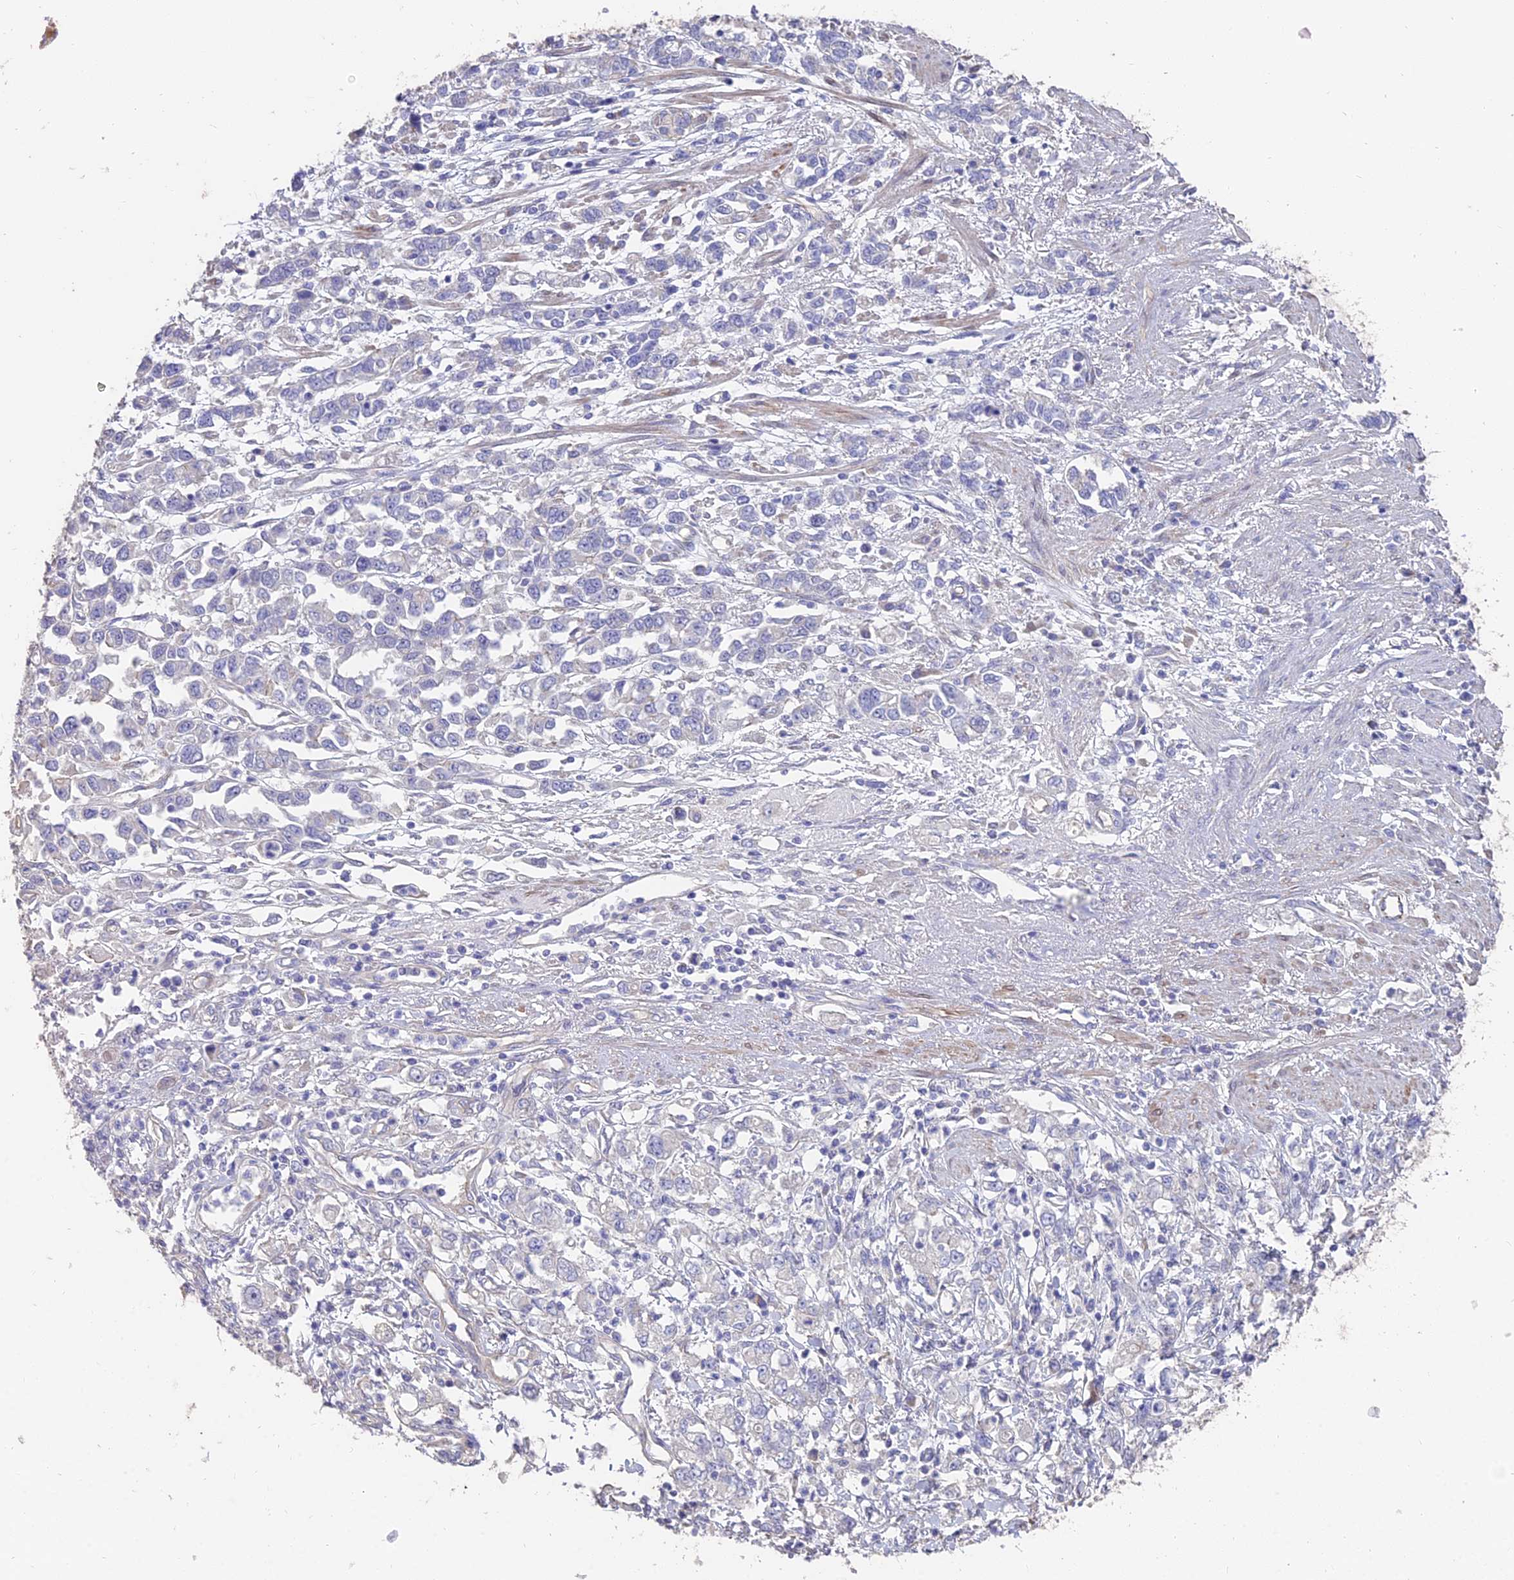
{"staining": {"intensity": "negative", "quantity": "none", "location": "none"}, "tissue": "stomach cancer", "cell_type": "Tumor cells", "image_type": "cancer", "snomed": [{"axis": "morphology", "description": "Adenocarcinoma, NOS"}, {"axis": "topography", "description": "Stomach"}], "caption": "There is no significant positivity in tumor cells of adenocarcinoma (stomach).", "gene": "FAM168B", "patient": {"sex": "female", "age": 76}}